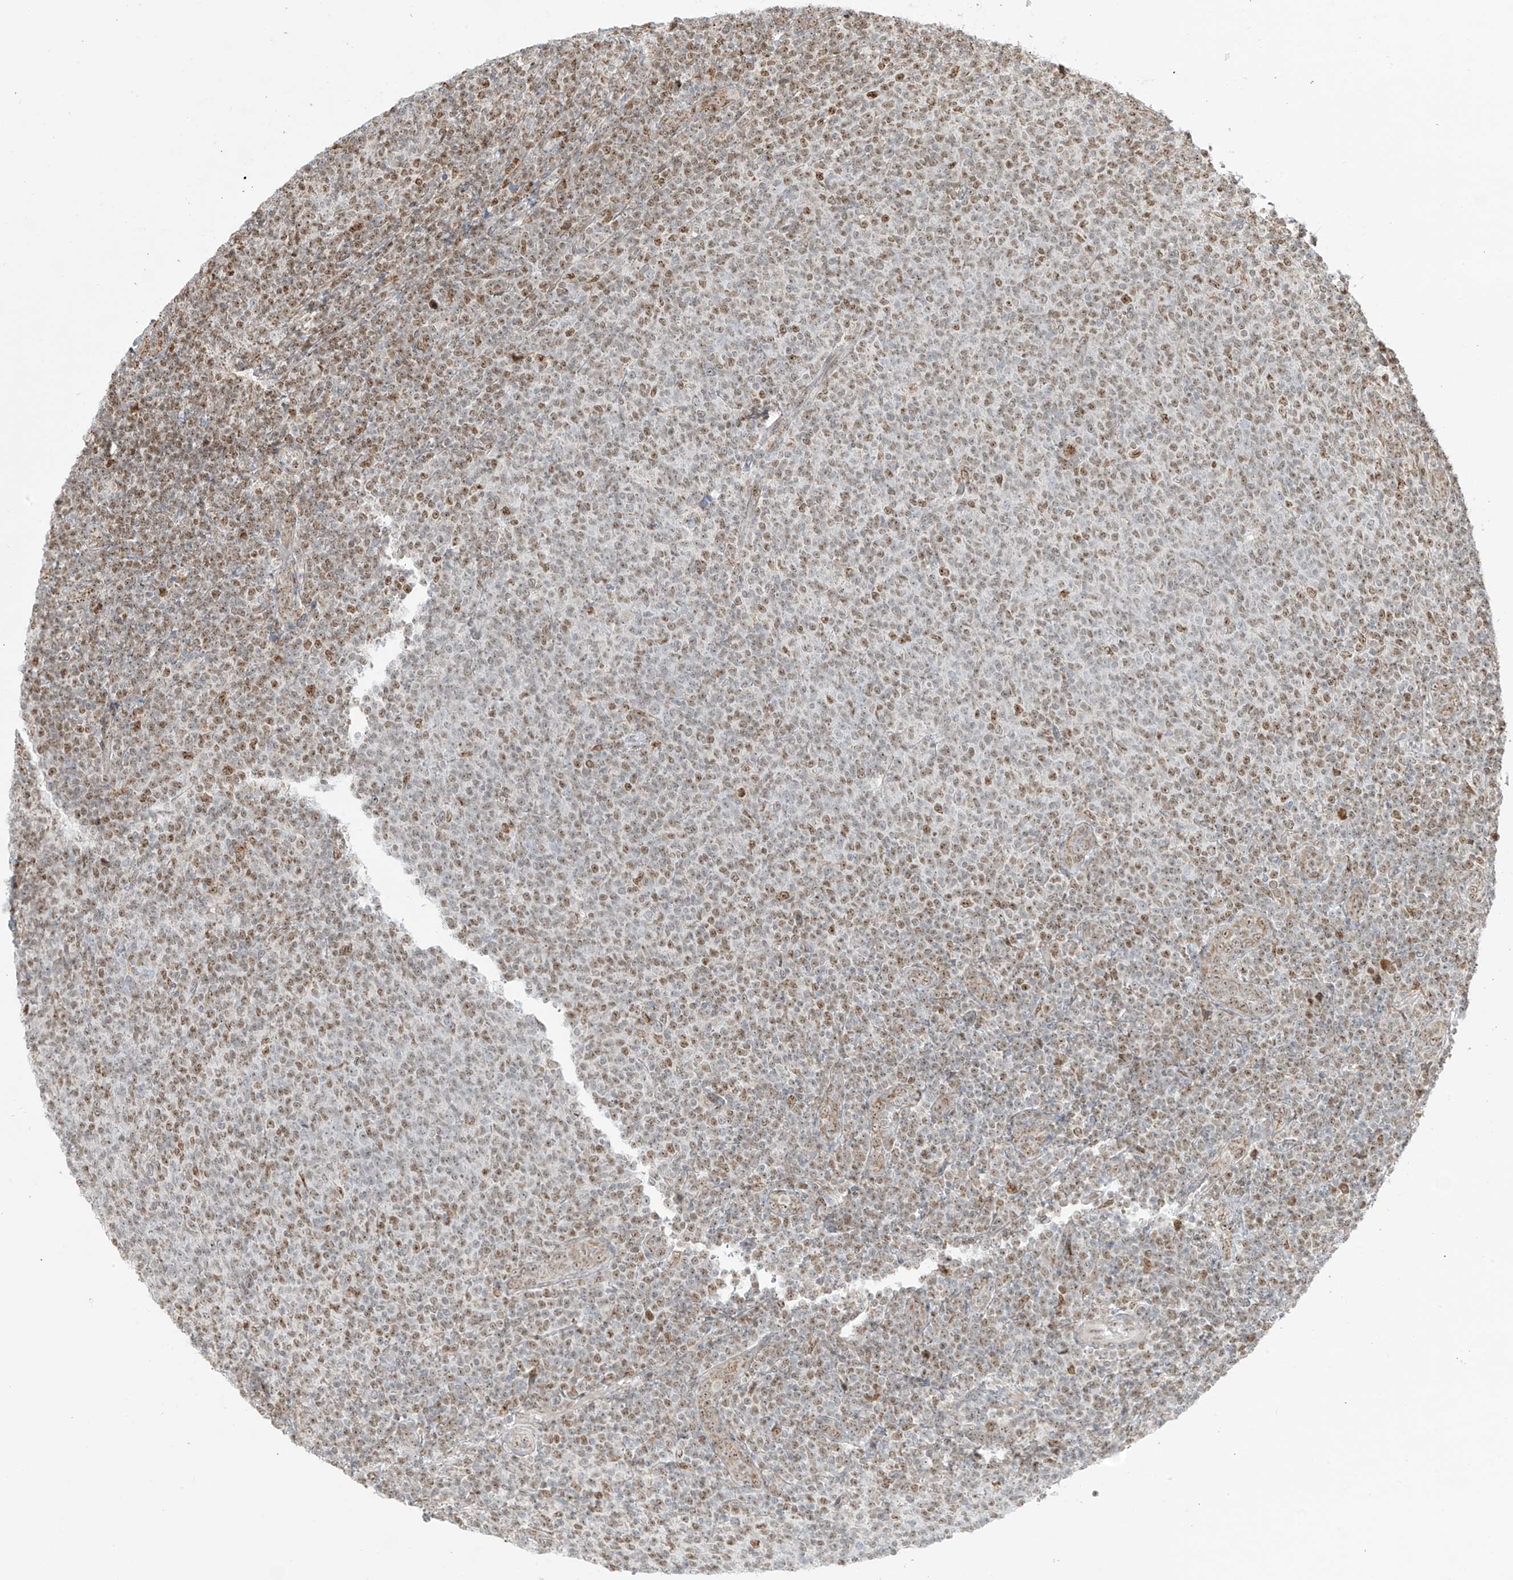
{"staining": {"intensity": "moderate", "quantity": "25%-75%", "location": "nuclear"}, "tissue": "lymphoma", "cell_type": "Tumor cells", "image_type": "cancer", "snomed": [{"axis": "morphology", "description": "Malignant lymphoma, non-Hodgkin's type, Low grade"}, {"axis": "topography", "description": "Lymph node"}], "caption": "Moderate nuclear expression is appreciated in about 25%-75% of tumor cells in lymphoma. (DAB = brown stain, brightfield microscopy at high magnification).", "gene": "ZBTB8A", "patient": {"sex": "male", "age": 66}}